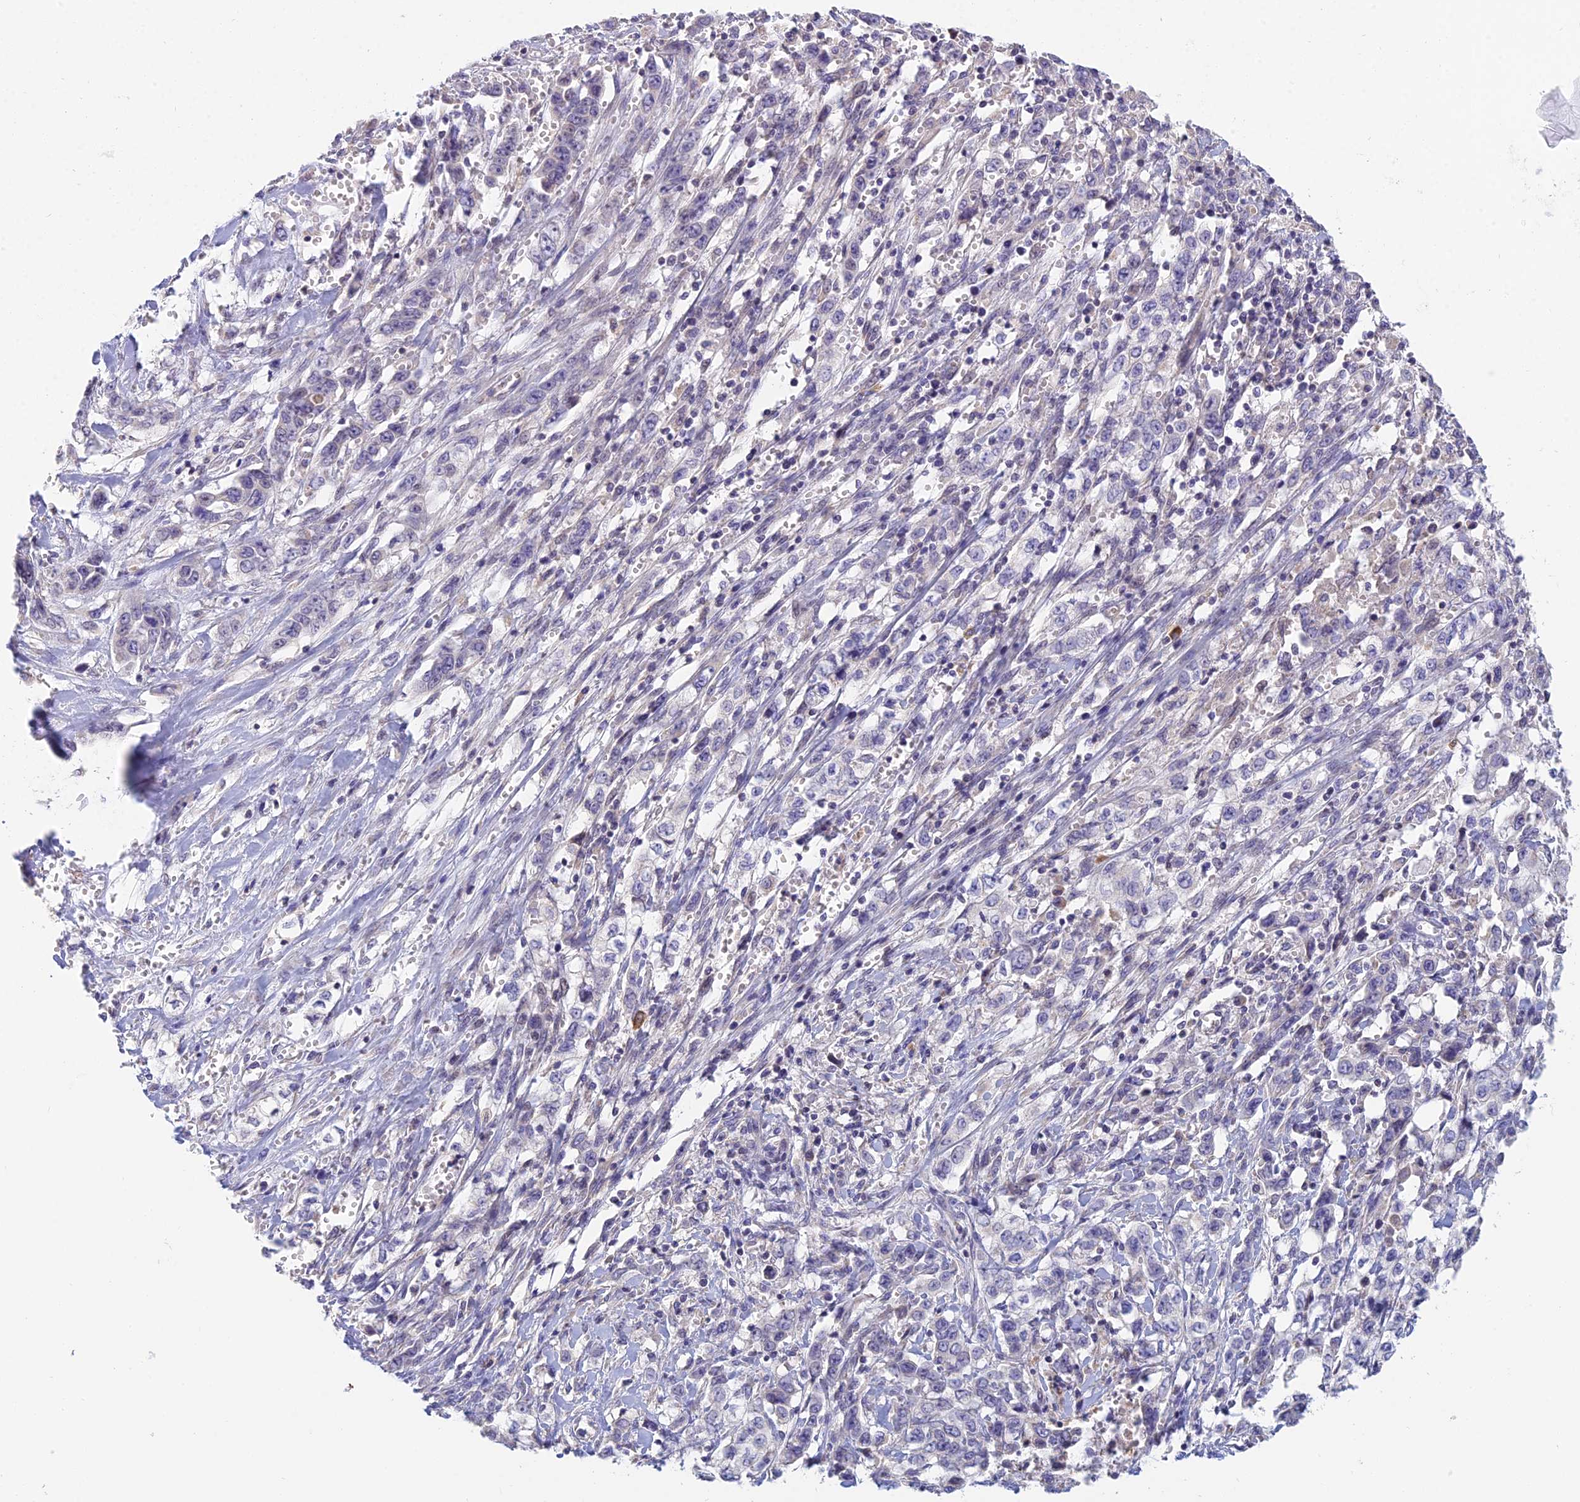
{"staining": {"intensity": "negative", "quantity": "none", "location": "none"}, "tissue": "stomach cancer", "cell_type": "Tumor cells", "image_type": "cancer", "snomed": [{"axis": "morphology", "description": "Adenocarcinoma, NOS"}, {"axis": "topography", "description": "Stomach, upper"}], "caption": "Immunohistochemistry (IHC) image of human stomach cancer stained for a protein (brown), which displays no staining in tumor cells.", "gene": "CFAP206", "patient": {"sex": "male", "age": 62}}